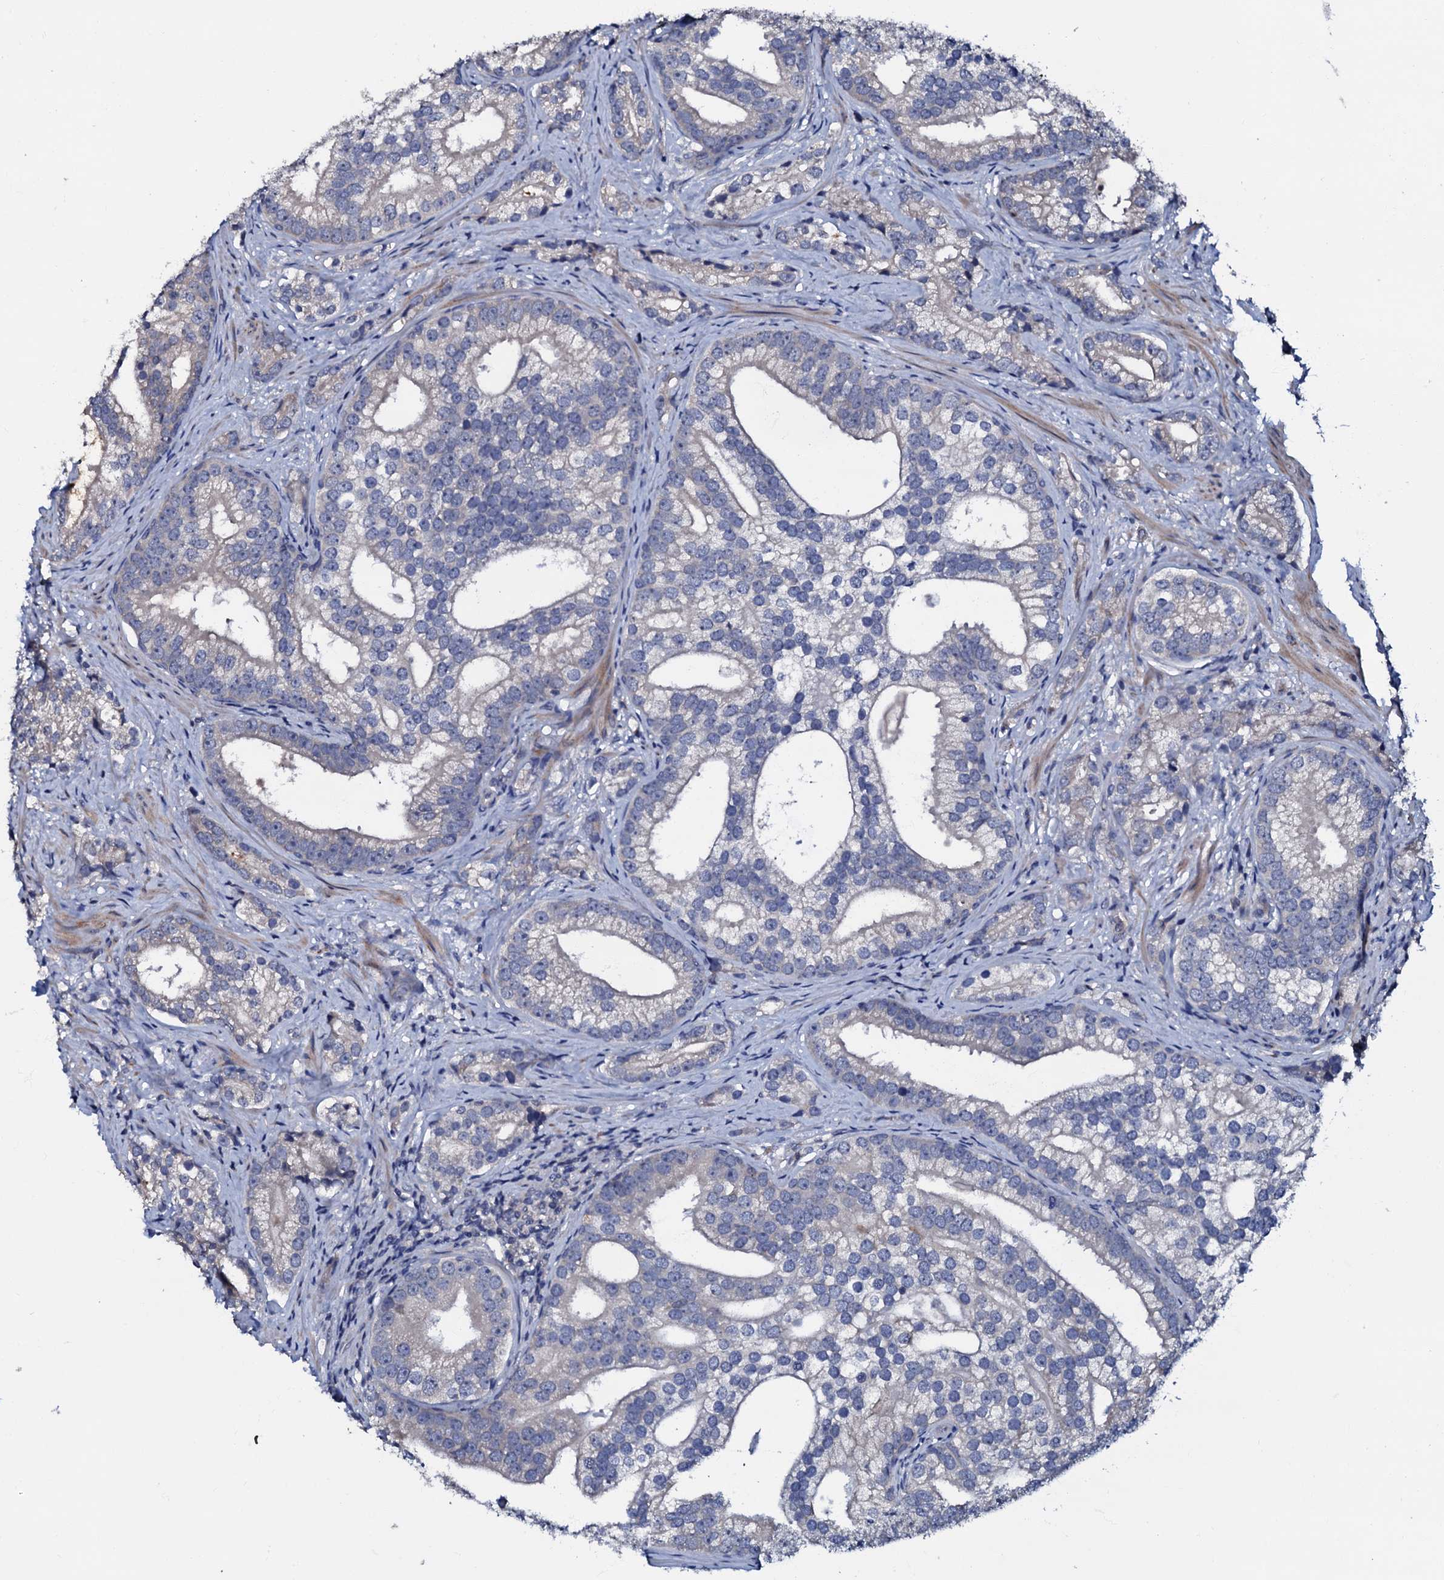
{"staining": {"intensity": "negative", "quantity": "none", "location": "none"}, "tissue": "prostate cancer", "cell_type": "Tumor cells", "image_type": "cancer", "snomed": [{"axis": "morphology", "description": "Adenocarcinoma, High grade"}, {"axis": "topography", "description": "Prostate"}], "caption": "The micrograph exhibits no significant staining in tumor cells of prostate cancer (adenocarcinoma (high-grade)).", "gene": "CPNE2", "patient": {"sex": "male", "age": 75}}